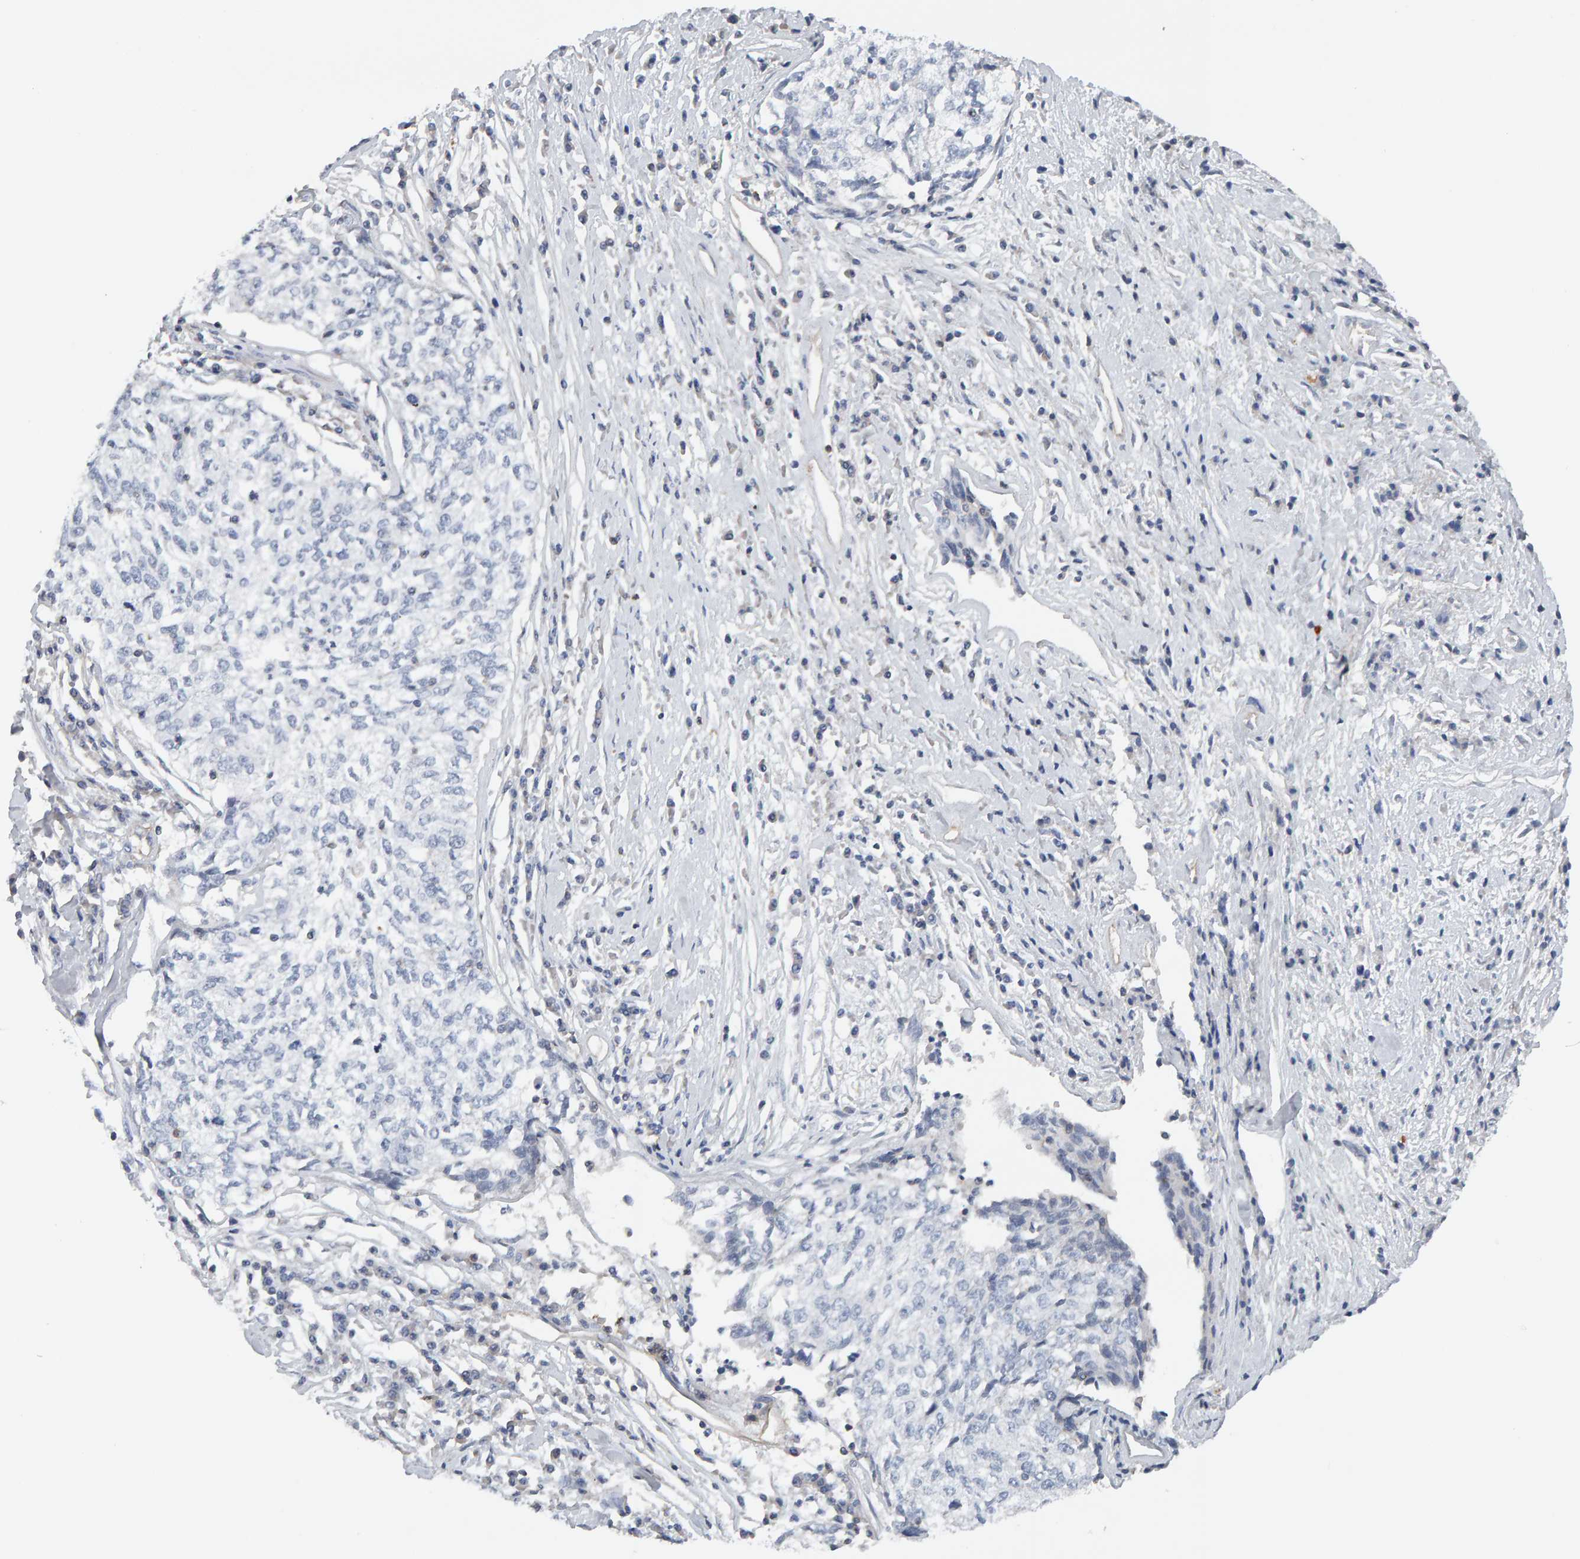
{"staining": {"intensity": "negative", "quantity": "none", "location": "none"}, "tissue": "cervical cancer", "cell_type": "Tumor cells", "image_type": "cancer", "snomed": [{"axis": "morphology", "description": "Squamous cell carcinoma, NOS"}, {"axis": "topography", "description": "Cervix"}], "caption": "DAB (3,3'-diaminobenzidine) immunohistochemical staining of human cervical squamous cell carcinoma exhibits no significant positivity in tumor cells.", "gene": "FYN", "patient": {"sex": "female", "age": 57}}